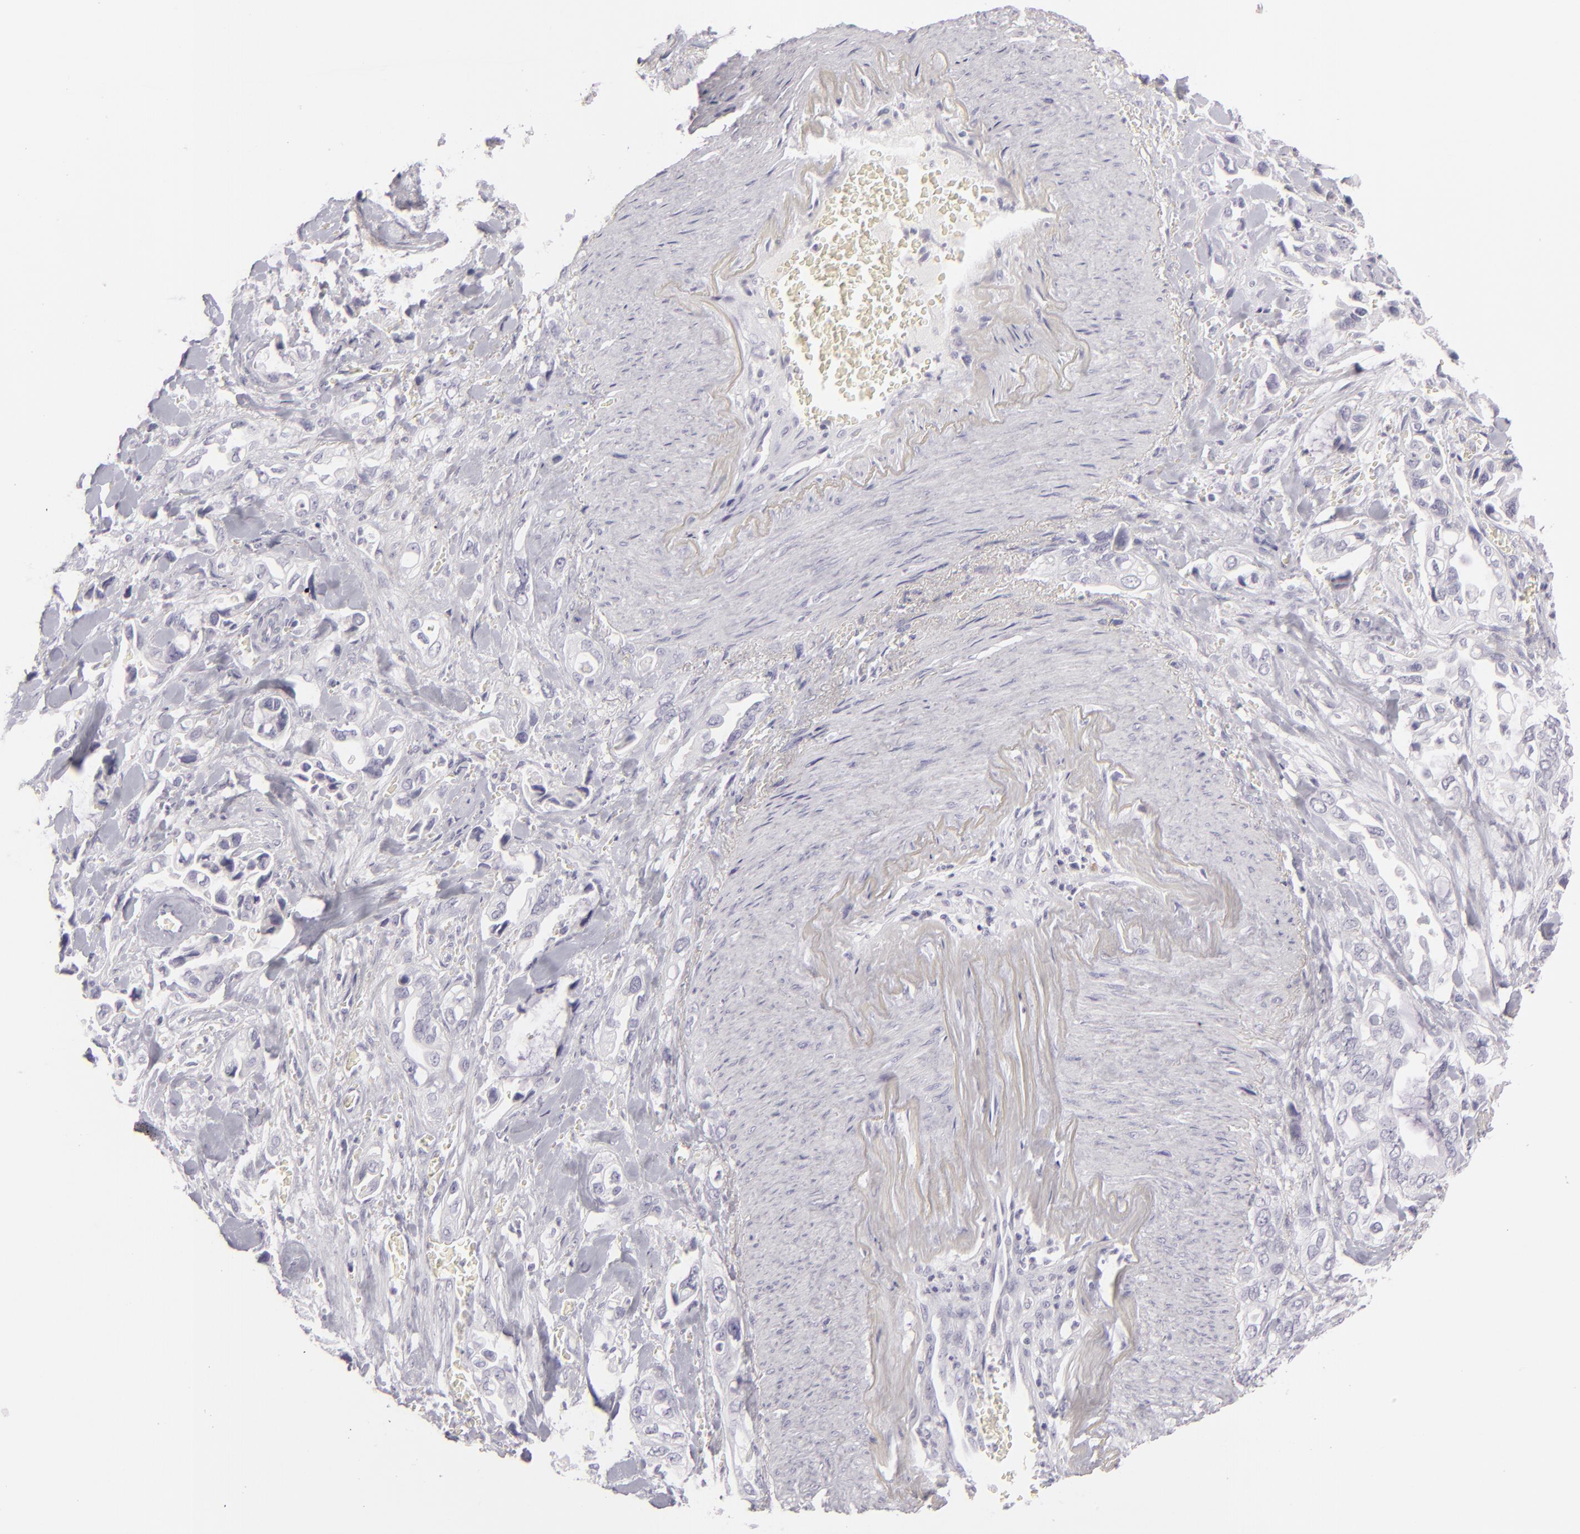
{"staining": {"intensity": "negative", "quantity": "none", "location": "none"}, "tissue": "pancreatic cancer", "cell_type": "Tumor cells", "image_type": "cancer", "snomed": [{"axis": "morphology", "description": "Adenocarcinoma, NOS"}, {"axis": "topography", "description": "Pancreas"}], "caption": "High power microscopy micrograph of an immunohistochemistry (IHC) photomicrograph of pancreatic cancer, revealing no significant staining in tumor cells. Nuclei are stained in blue.", "gene": "CDX2", "patient": {"sex": "male", "age": 69}}